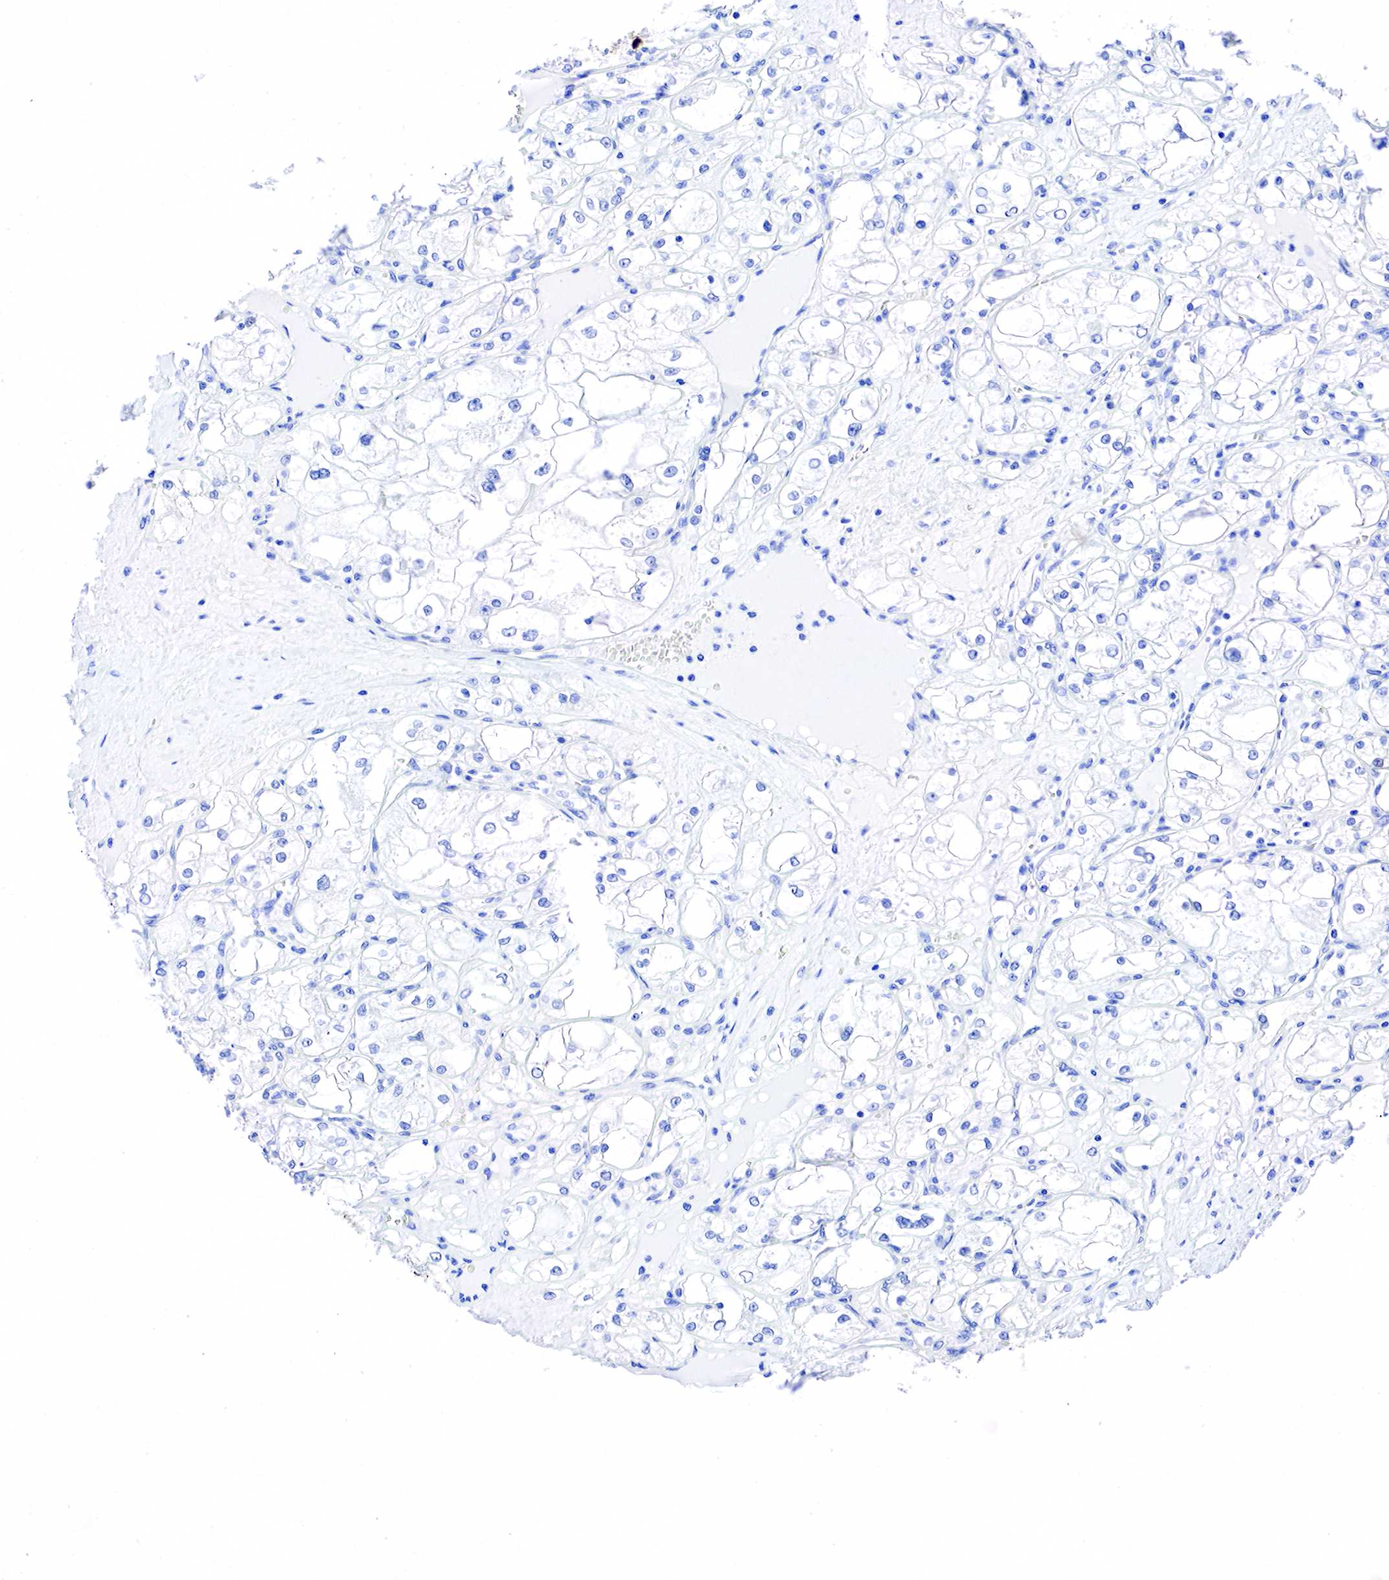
{"staining": {"intensity": "negative", "quantity": "none", "location": "none"}, "tissue": "renal cancer", "cell_type": "Tumor cells", "image_type": "cancer", "snomed": [{"axis": "morphology", "description": "Adenocarcinoma, NOS"}, {"axis": "topography", "description": "Kidney"}], "caption": "A high-resolution micrograph shows IHC staining of renal cancer (adenocarcinoma), which reveals no significant expression in tumor cells.", "gene": "KRT7", "patient": {"sex": "male", "age": 61}}